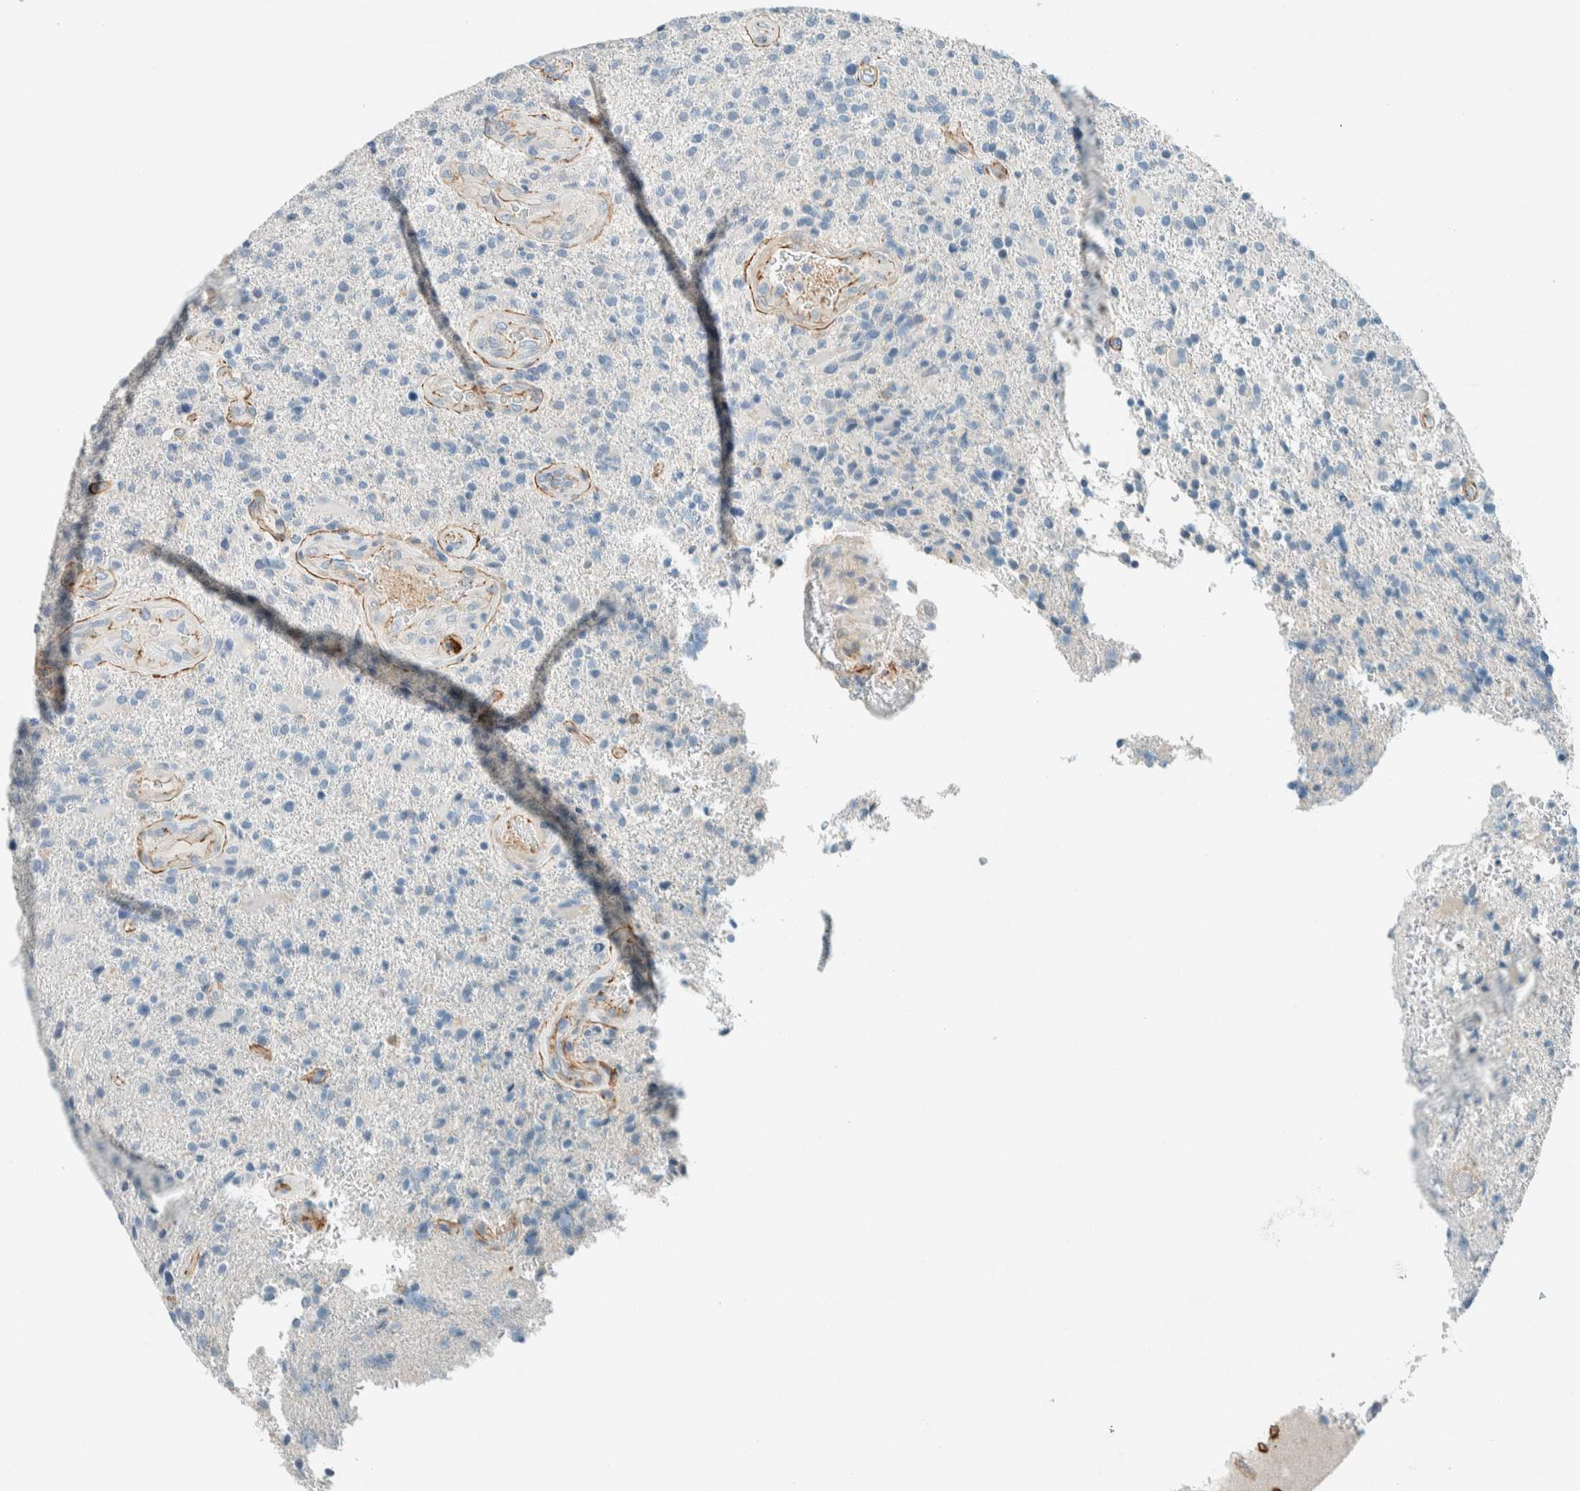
{"staining": {"intensity": "negative", "quantity": "none", "location": "none"}, "tissue": "glioma", "cell_type": "Tumor cells", "image_type": "cancer", "snomed": [{"axis": "morphology", "description": "Glioma, malignant, High grade"}, {"axis": "topography", "description": "Brain"}], "caption": "Histopathology image shows no protein expression in tumor cells of high-grade glioma (malignant) tissue. The staining is performed using DAB (3,3'-diaminobenzidine) brown chromogen with nuclei counter-stained in using hematoxylin.", "gene": "SLFN12", "patient": {"sex": "male", "age": 72}}